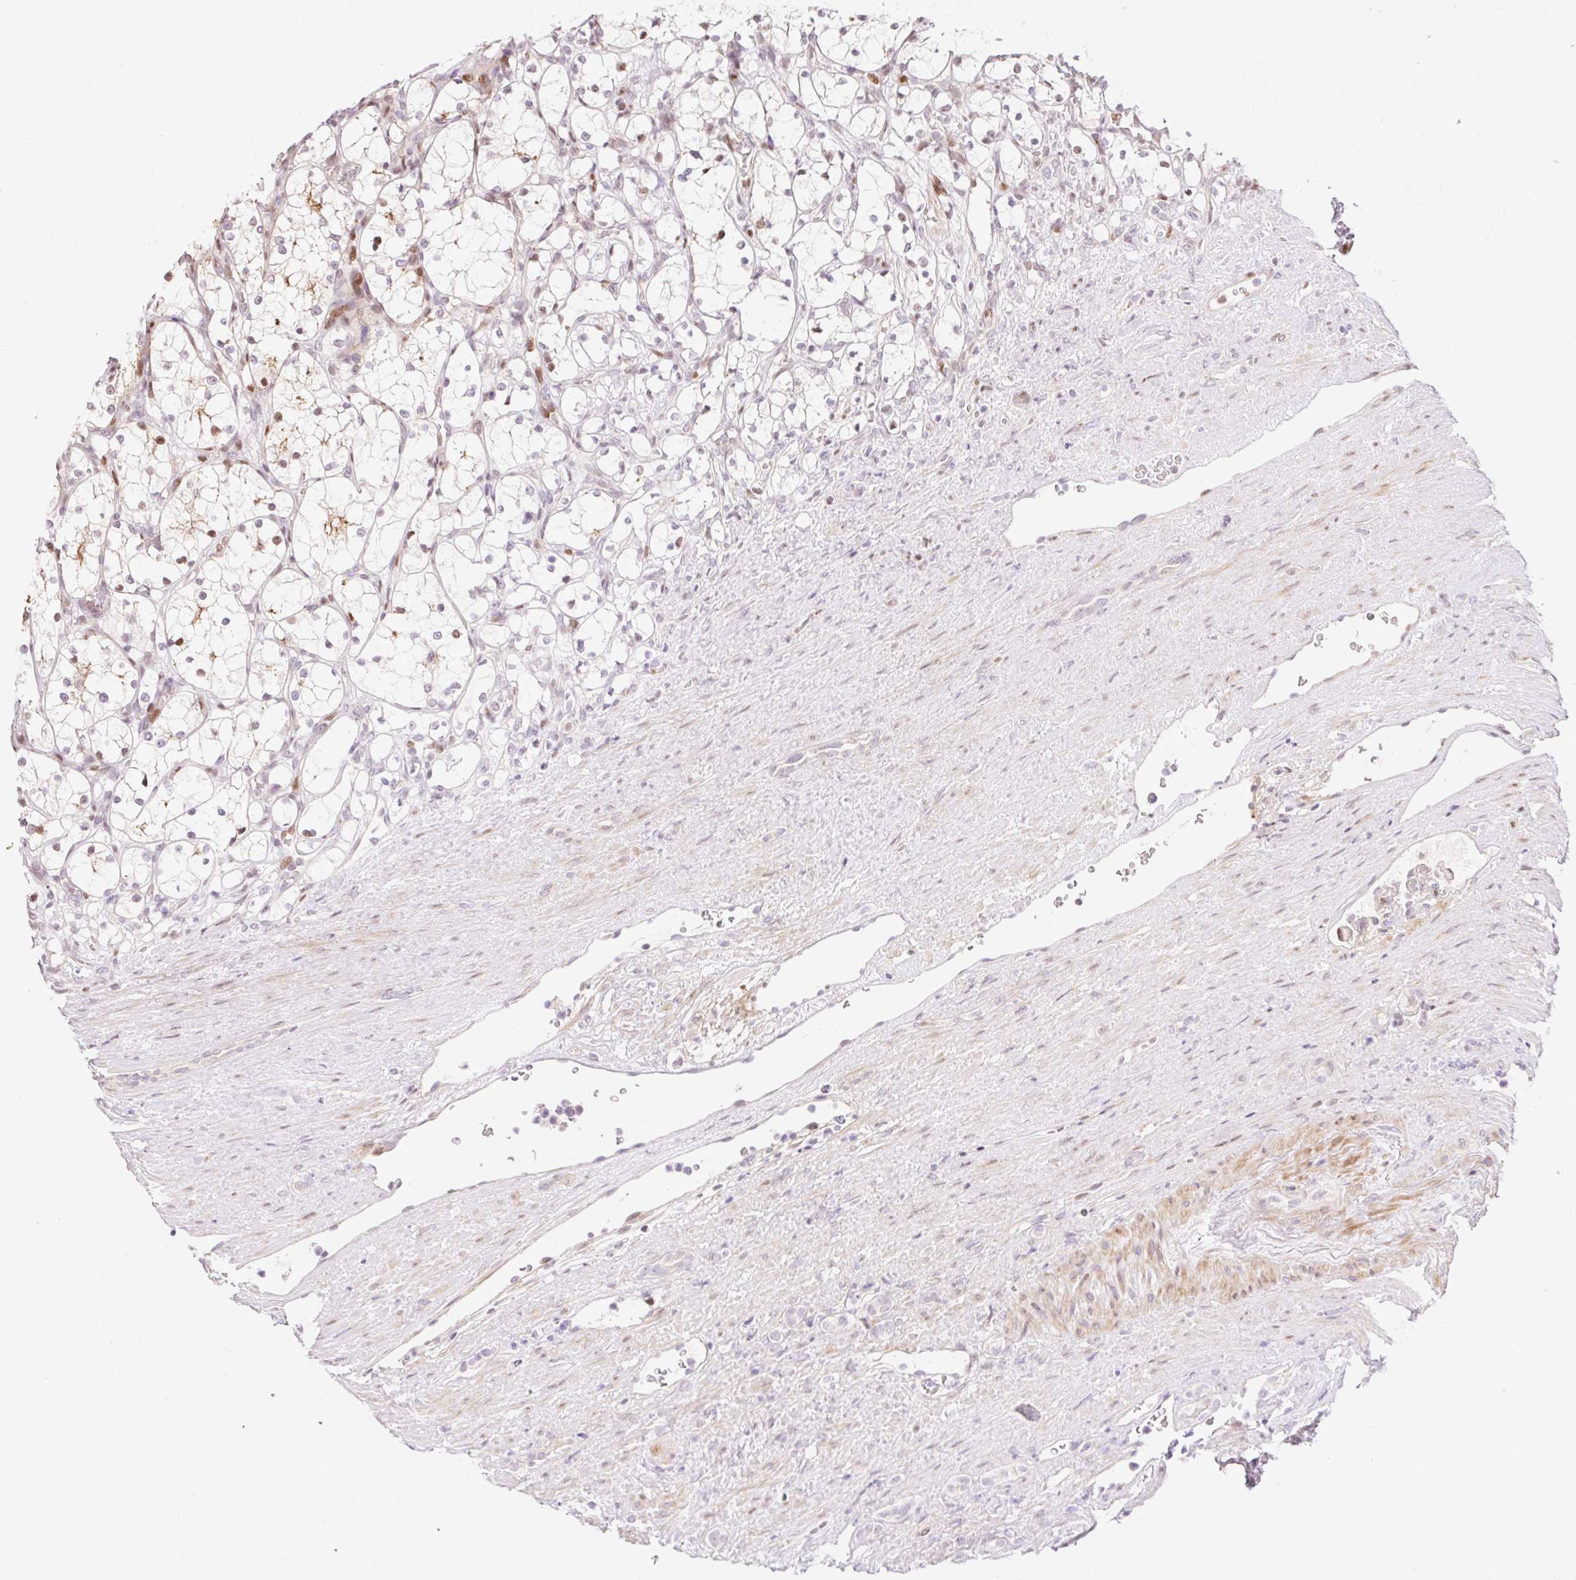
{"staining": {"intensity": "negative", "quantity": "none", "location": "none"}, "tissue": "renal cancer", "cell_type": "Tumor cells", "image_type": "cancer", "snomed": [{"axis": "morphology", "description": "Adenocarcinoma, NOS"}, {"axis": "topography", "description": "Kidney"}], "caption": "This is a micrograph of immunohistochemistry (IHC) staining of renal cancer, which shows no expression in tumor cells.", "gene": "RIPPLY3", "patient": {"sex": "female", "age": 69}}